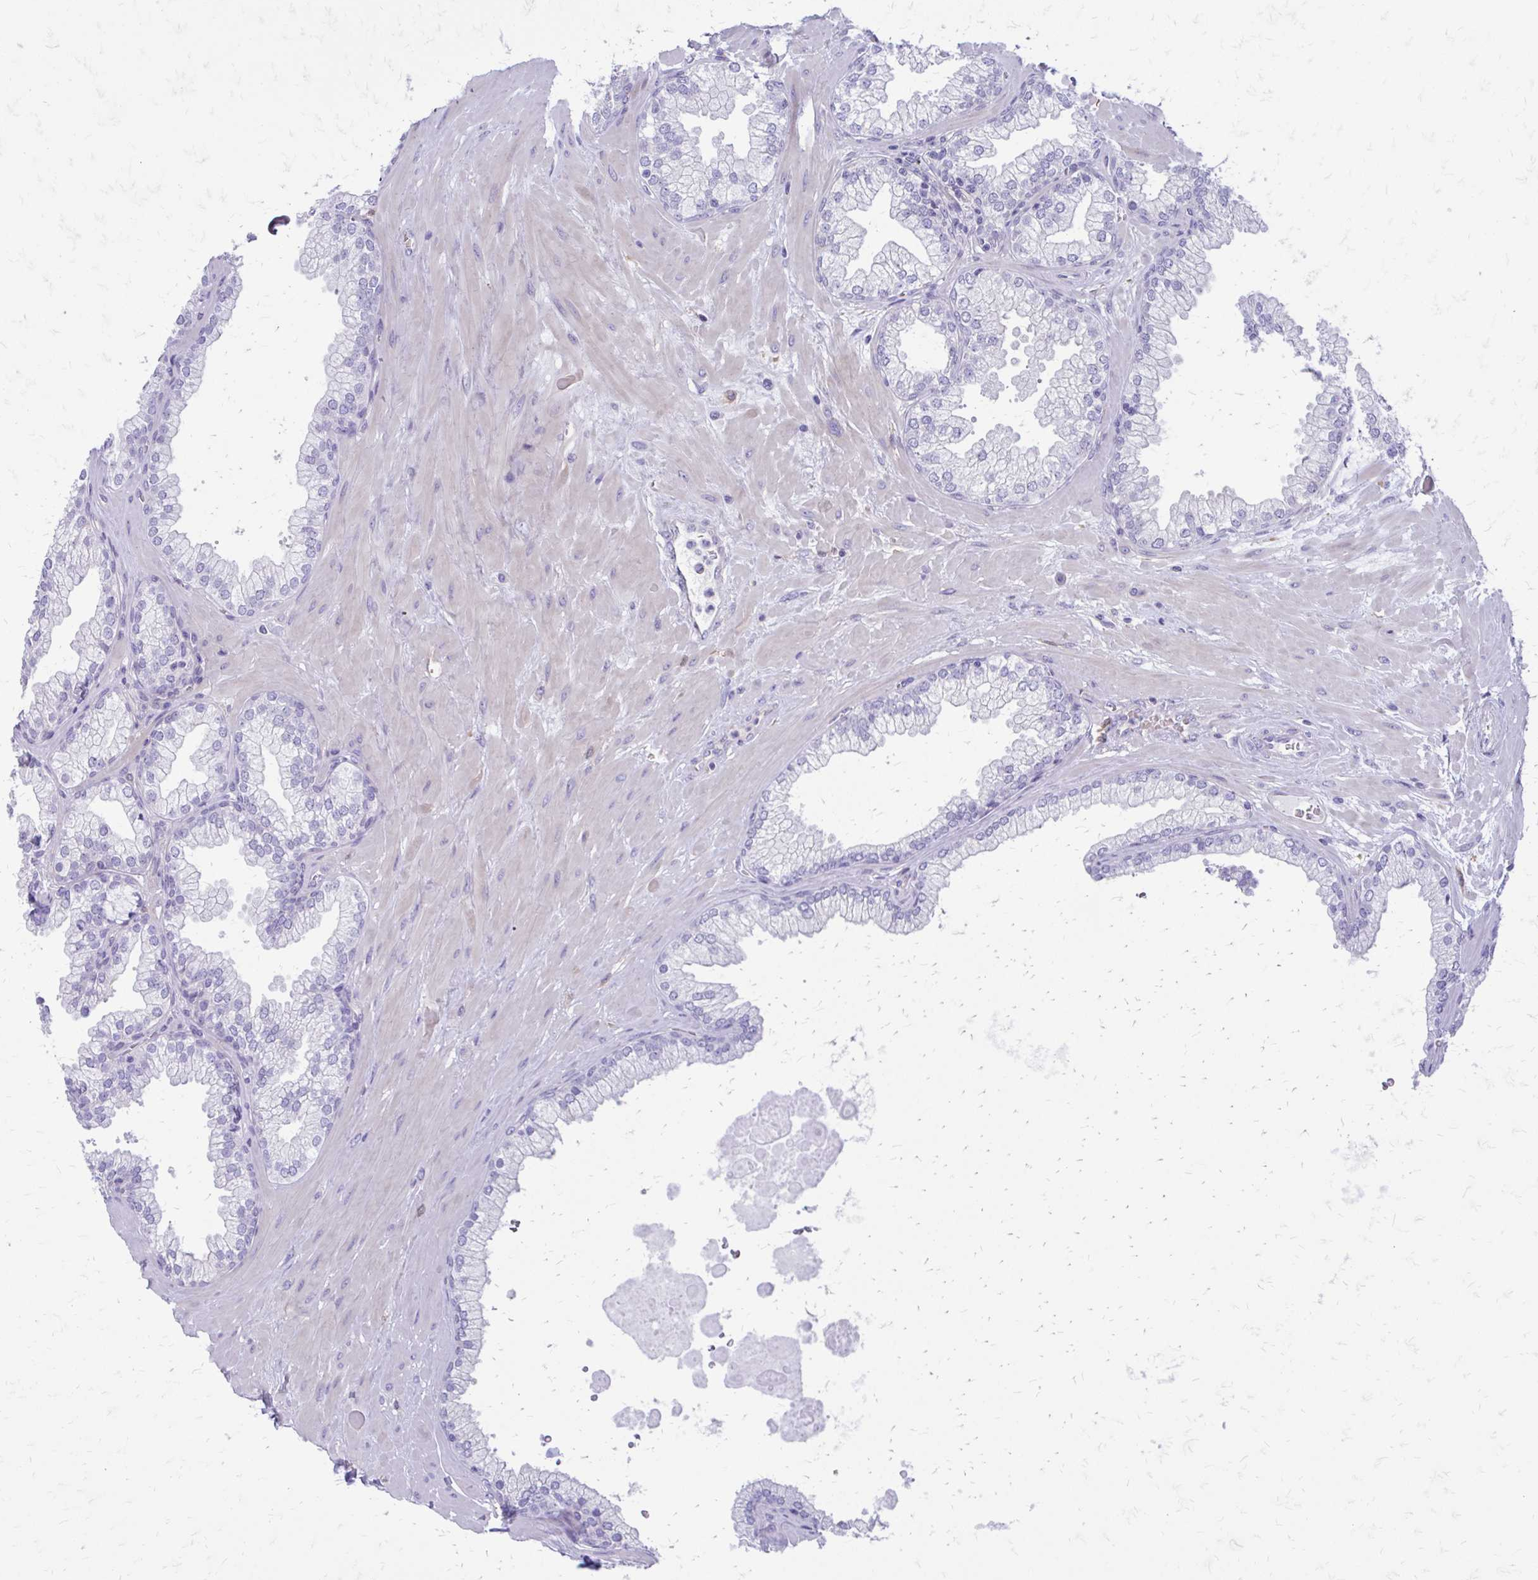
{"staining": {"intensity": "negative", "quantity": "none", "location": "none"}, "tissue": "prostate", "cell_type": "Glandular cells", "image_type": "normal", "snomed": [{"axis": "morphology", "description": "Normal tissue, NOS"}, {"axis": "topography", "description": "Prostate"}, {"axis": "topography", "description": "Peripheral nerve tissue"}], "caption": "Normal prostate was stained to show a protein in brown. There is no significant positivity in glandular cells. (DAB immunohistochemistry (IHC) with hematoxylin counter stain).", "gene": "SIGLEC11", "patient": {"sex": "male", "age": 61}}